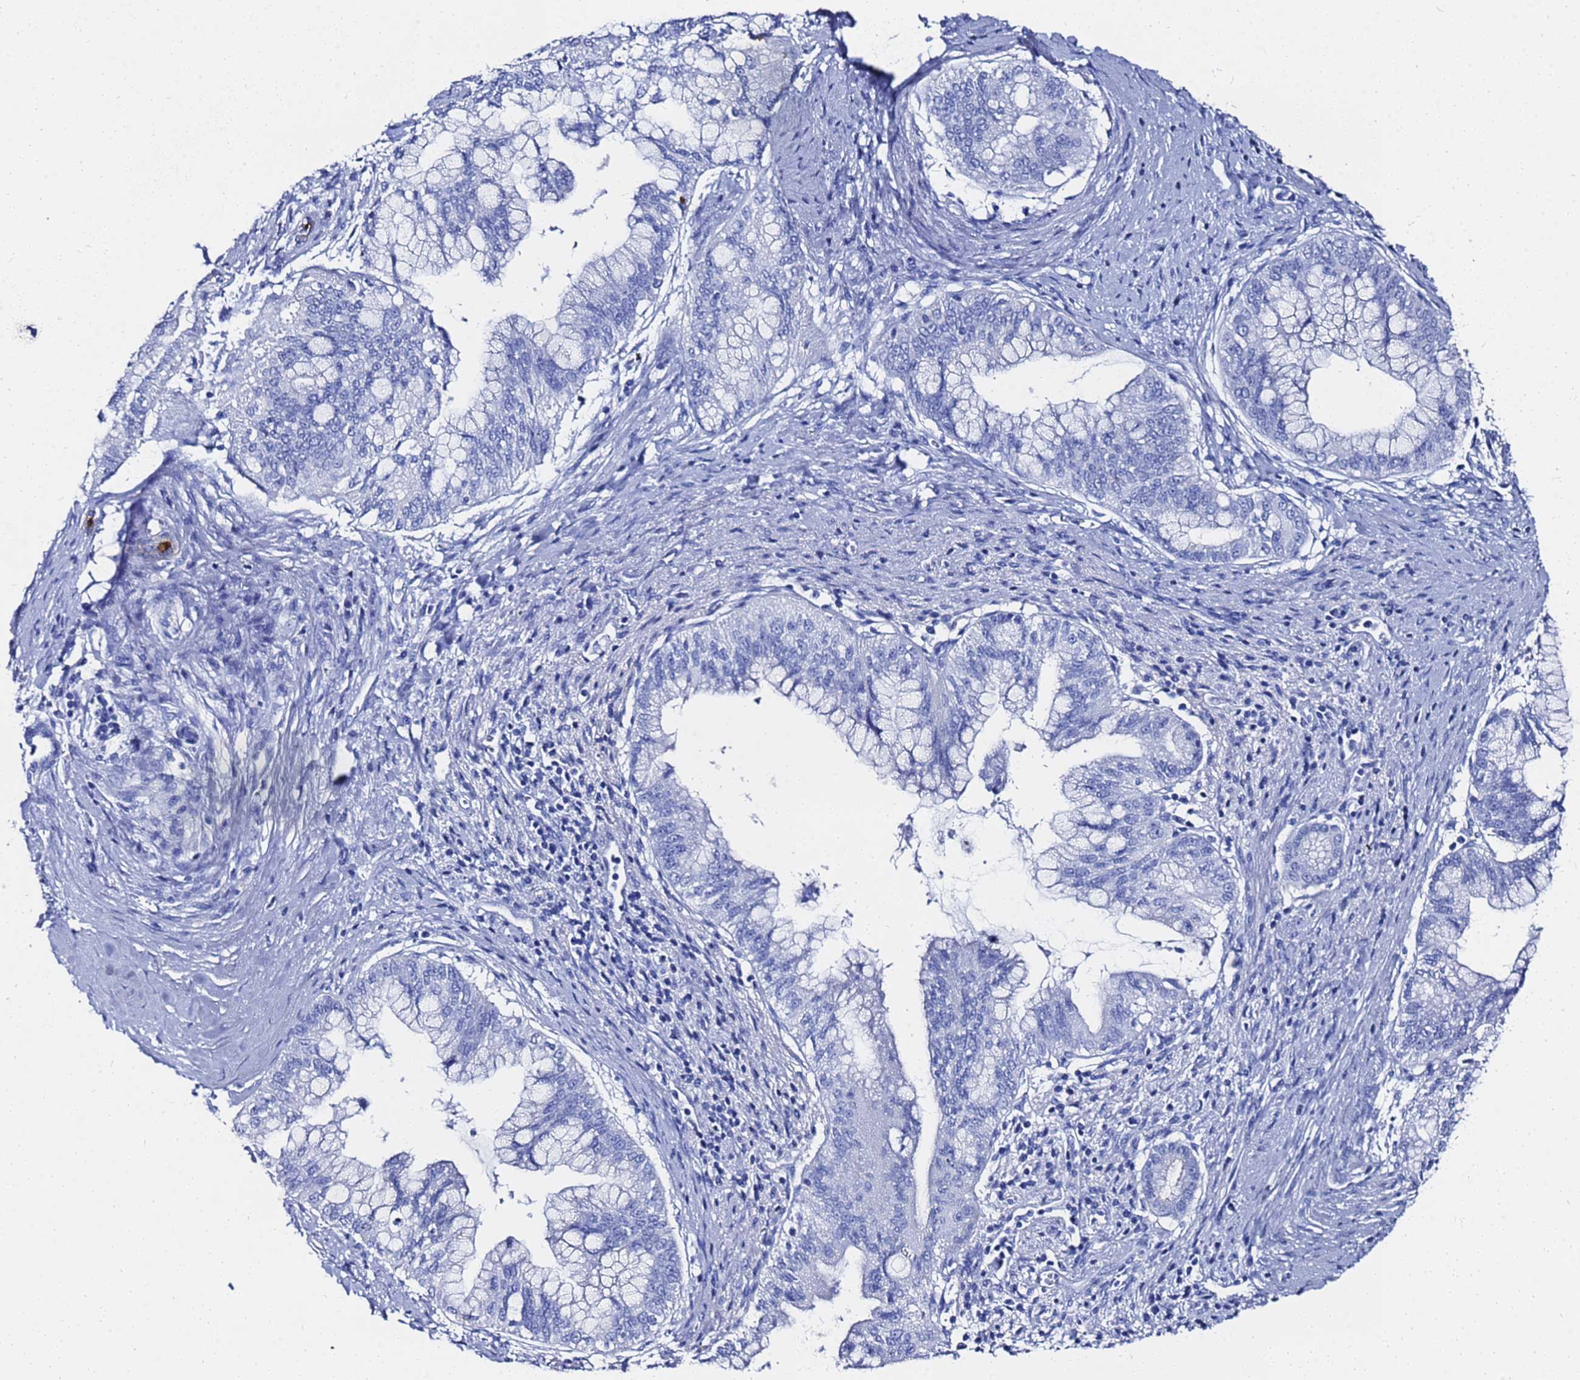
{"staining": {"intensity": "negative", "quantity": "none", "location": "none"}, "tissue": "pancreatic cancer", "cell_type": "Tumor cells", "image_type": "cancer", "snomed": [{"axis": "morphology", "description": "Adenocarcinoma, NOS"}, {"axis": "topography", "description": "Pancreas"}], "caption": "Immunohistochemistry of pancreatic adenocarcinoma displays no expression in tumor cells. (DAB immunohistochemistry (IHC) with hematoxylin counter stain).", "gene": "GGT1", "patient": {"sex": "male", "age": 46}}